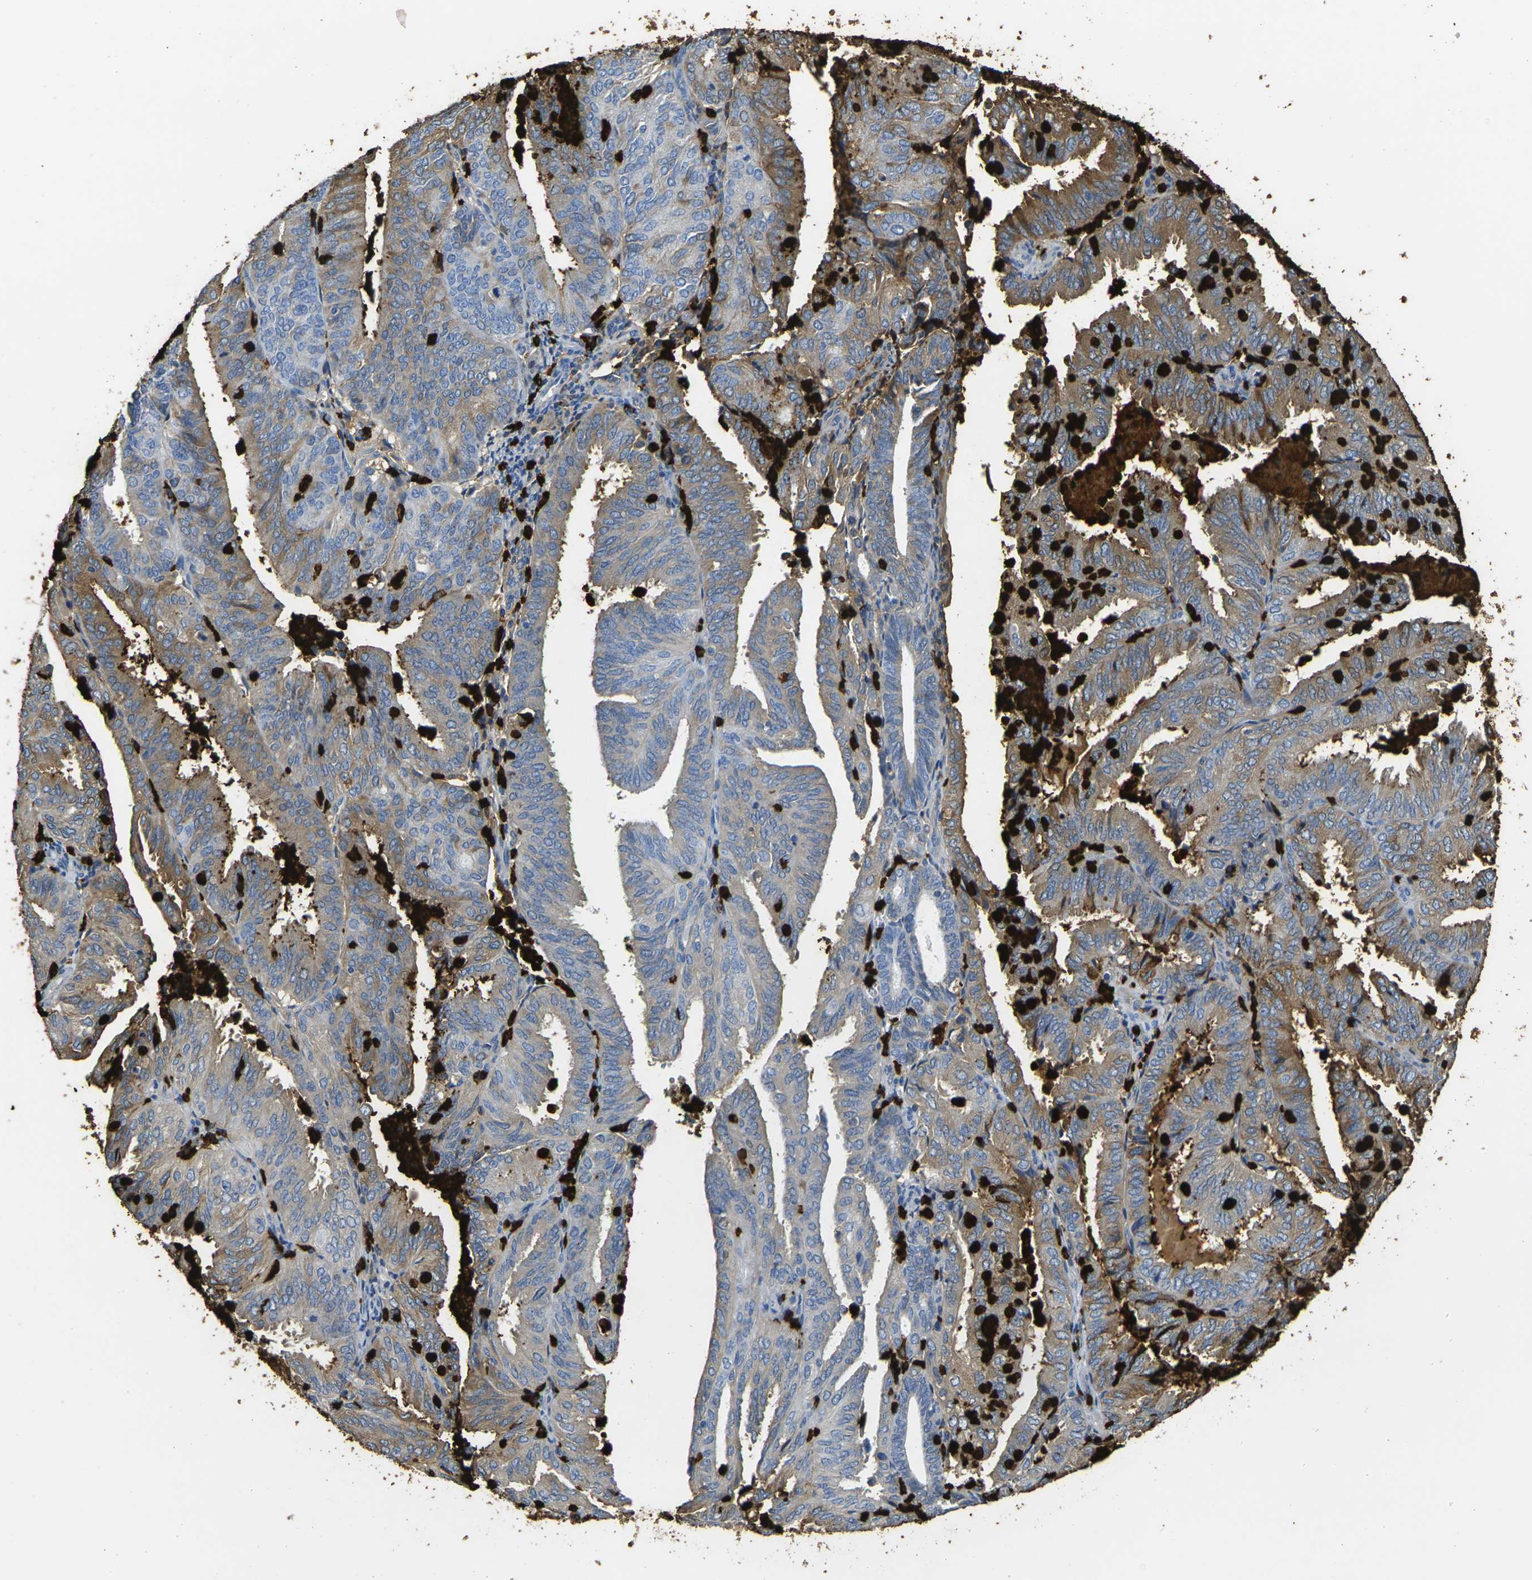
{"staining": {"intensity": "moderate", "quantity": "25%-75%", "location": "cytoplasmic/membranous"}, "tissue": "endometrial cancer", "cell_type": "Tumor cells", "image_type": "cancer", "snomed": [{"axis": "morphology", "description": "Adenocarcinoma, NOS"}, {"axis": "topography", "description": "Uterus"}], "caption": "Human endometrial adenocarcinoma stained with a protein marker shows moderate staining in tumor cells.", "gene": "S100A9", "patient": {"sex": "female", "age": 60}}